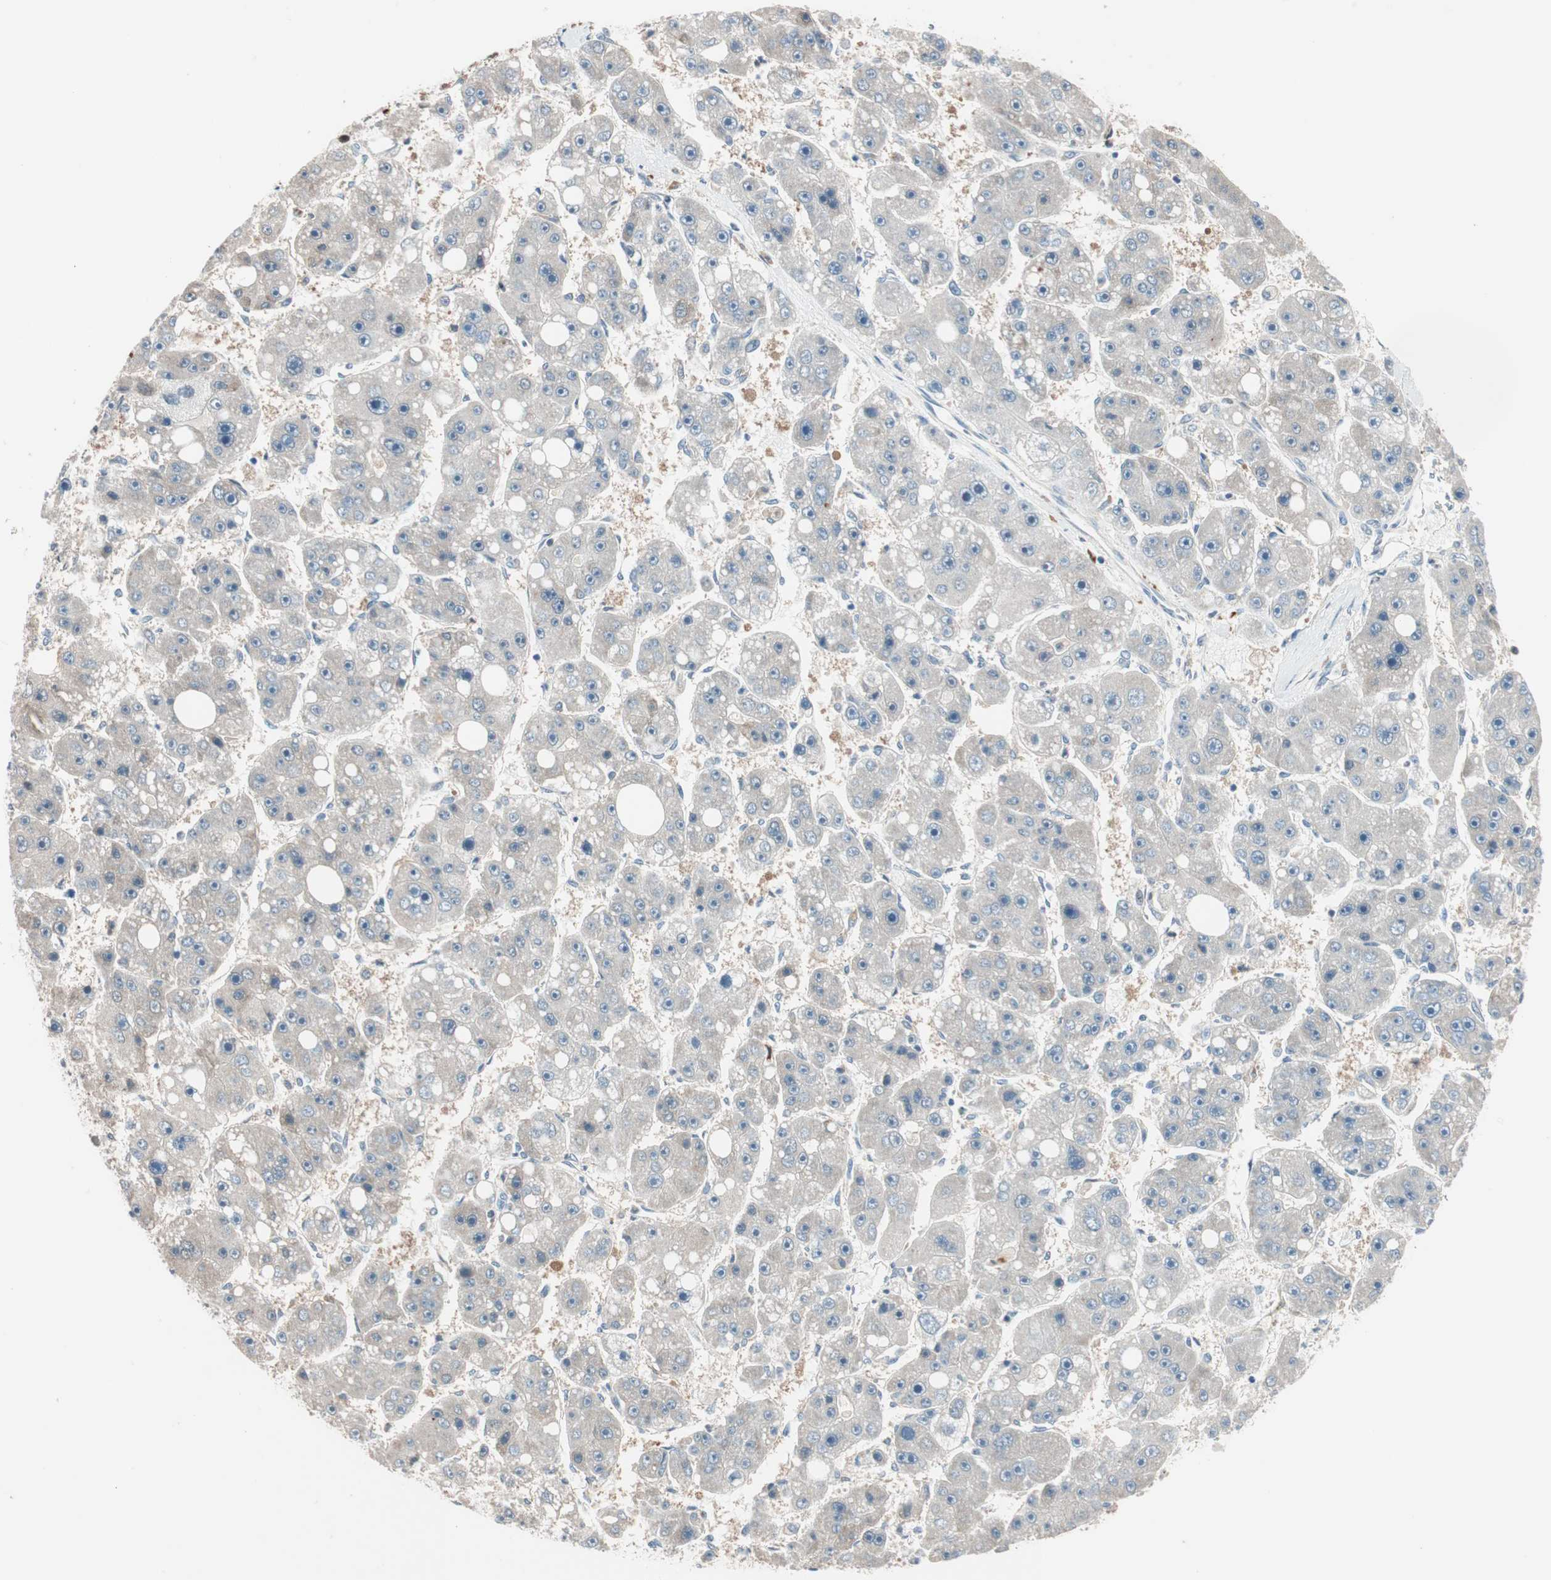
{"staining": {"intensity": "negative", "quantity": "none", "location": "none"}, "tissue": "liver cancer", "cell_type": "Tumor cells", "image_type": "cancer", "snomed": [{"axis": "morphology", "description": "Carcinoma, Hepatocellular, NOS"}, {"axis": "topography", "description": "Liver"}], "caption": "An immunohistochemistry (IHC) photomicrograph of liver cancer is shown. There is no staining in tumor cells of liver cancer.", "gene": "PIK3R3", "patient": {"sex": "female", "age": 61}}